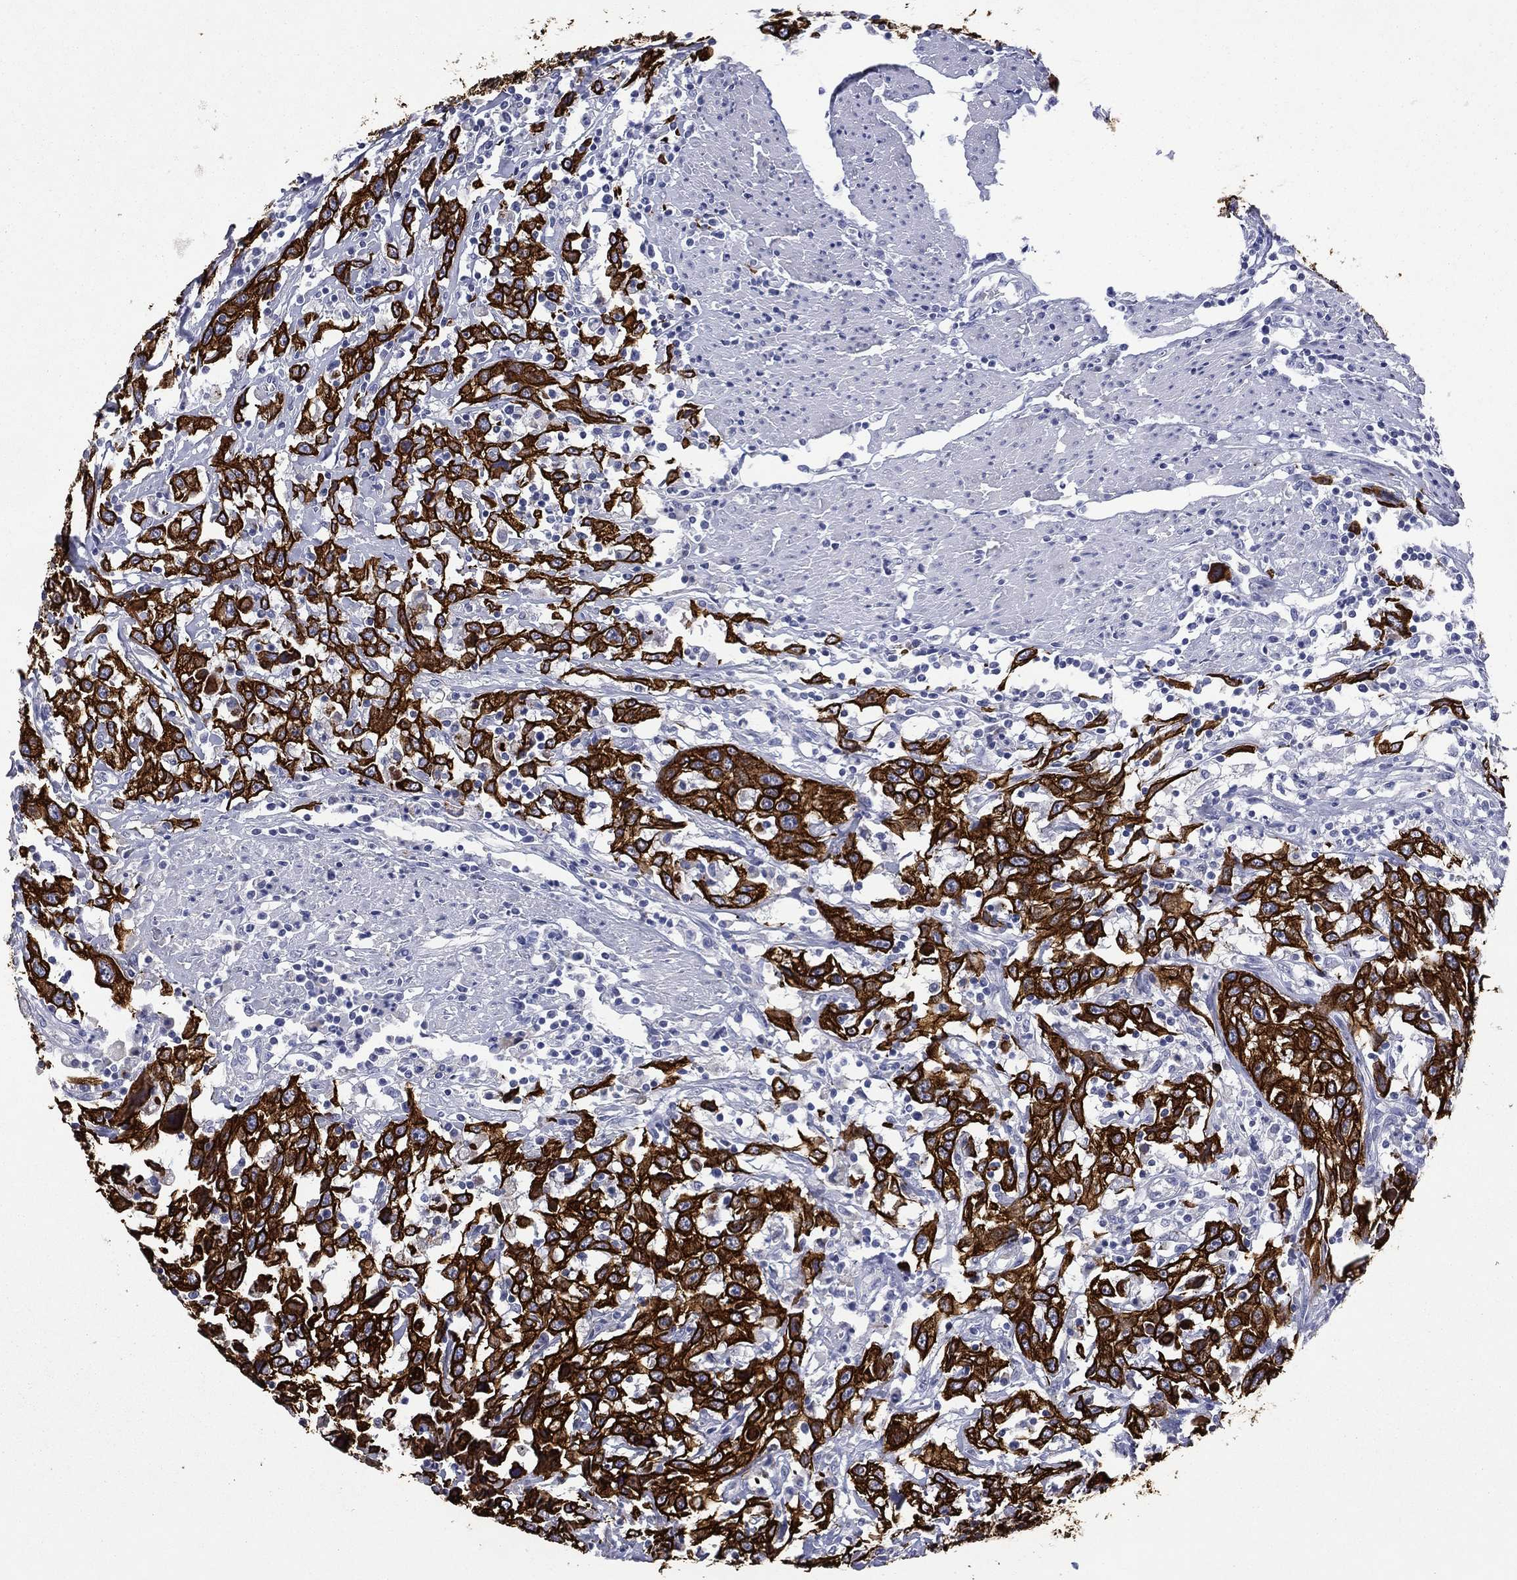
{"staining": {"intensity": "strong", "quantity": ">75%", "location": "cytoplasmic/membranous"}, "tissue": "urothelial cancer", "cell_type": "Tumor cells", "image_type": "cancer", "snomed": [{"axis": "morphology", "description": "Urothelial carcinoma, High grade"}, {"axis": "topography", "description": "Urinary bladder"}], "caption": "Immunohistochemical staining of human urothelial cancer demonstrates high levels of strong cytoplasmic/membranous staining in approximately >75% of tumor cells.", "gene": "KRT7", "patient": {"sex": "male", "age": 61}}